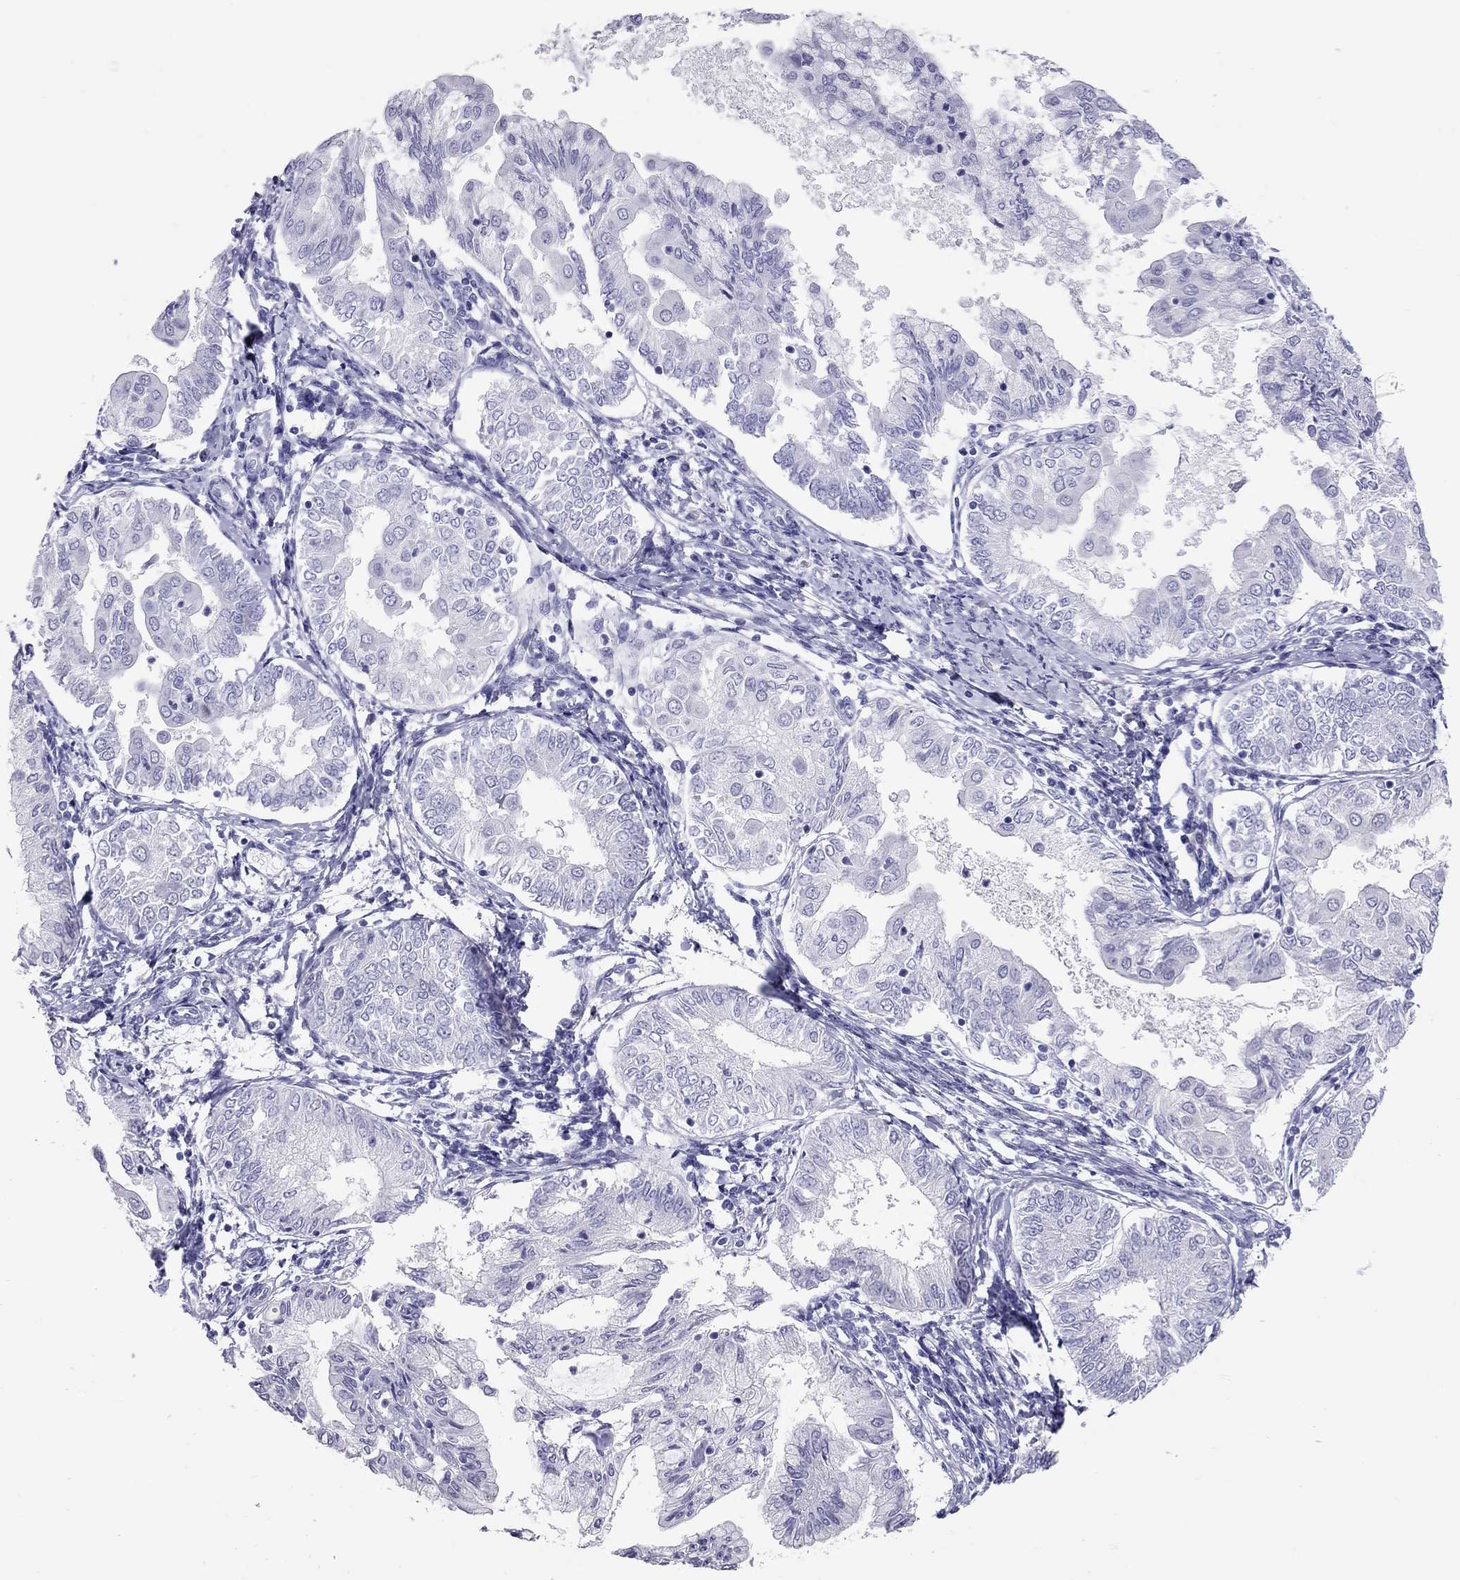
{"staining": {"intensity": "negative", "quantity": "none", "location": "none"}, "tissue": "endometrial cancer", "cell_type": "Tumor cells", "image_type": "cancer", "snomed": [{"axis": "morphology", "description": "Adenocarcinoma, NOS"}, {"axis": "topography", "description": "Endometrium"}], "caption": "Human endometrial cancer (adenocarcinoma) stained for a protein using IHC displays no expression in tumor cells.", "gene": "IL17REL", "patient": {"sex": "female", "age": 68}}